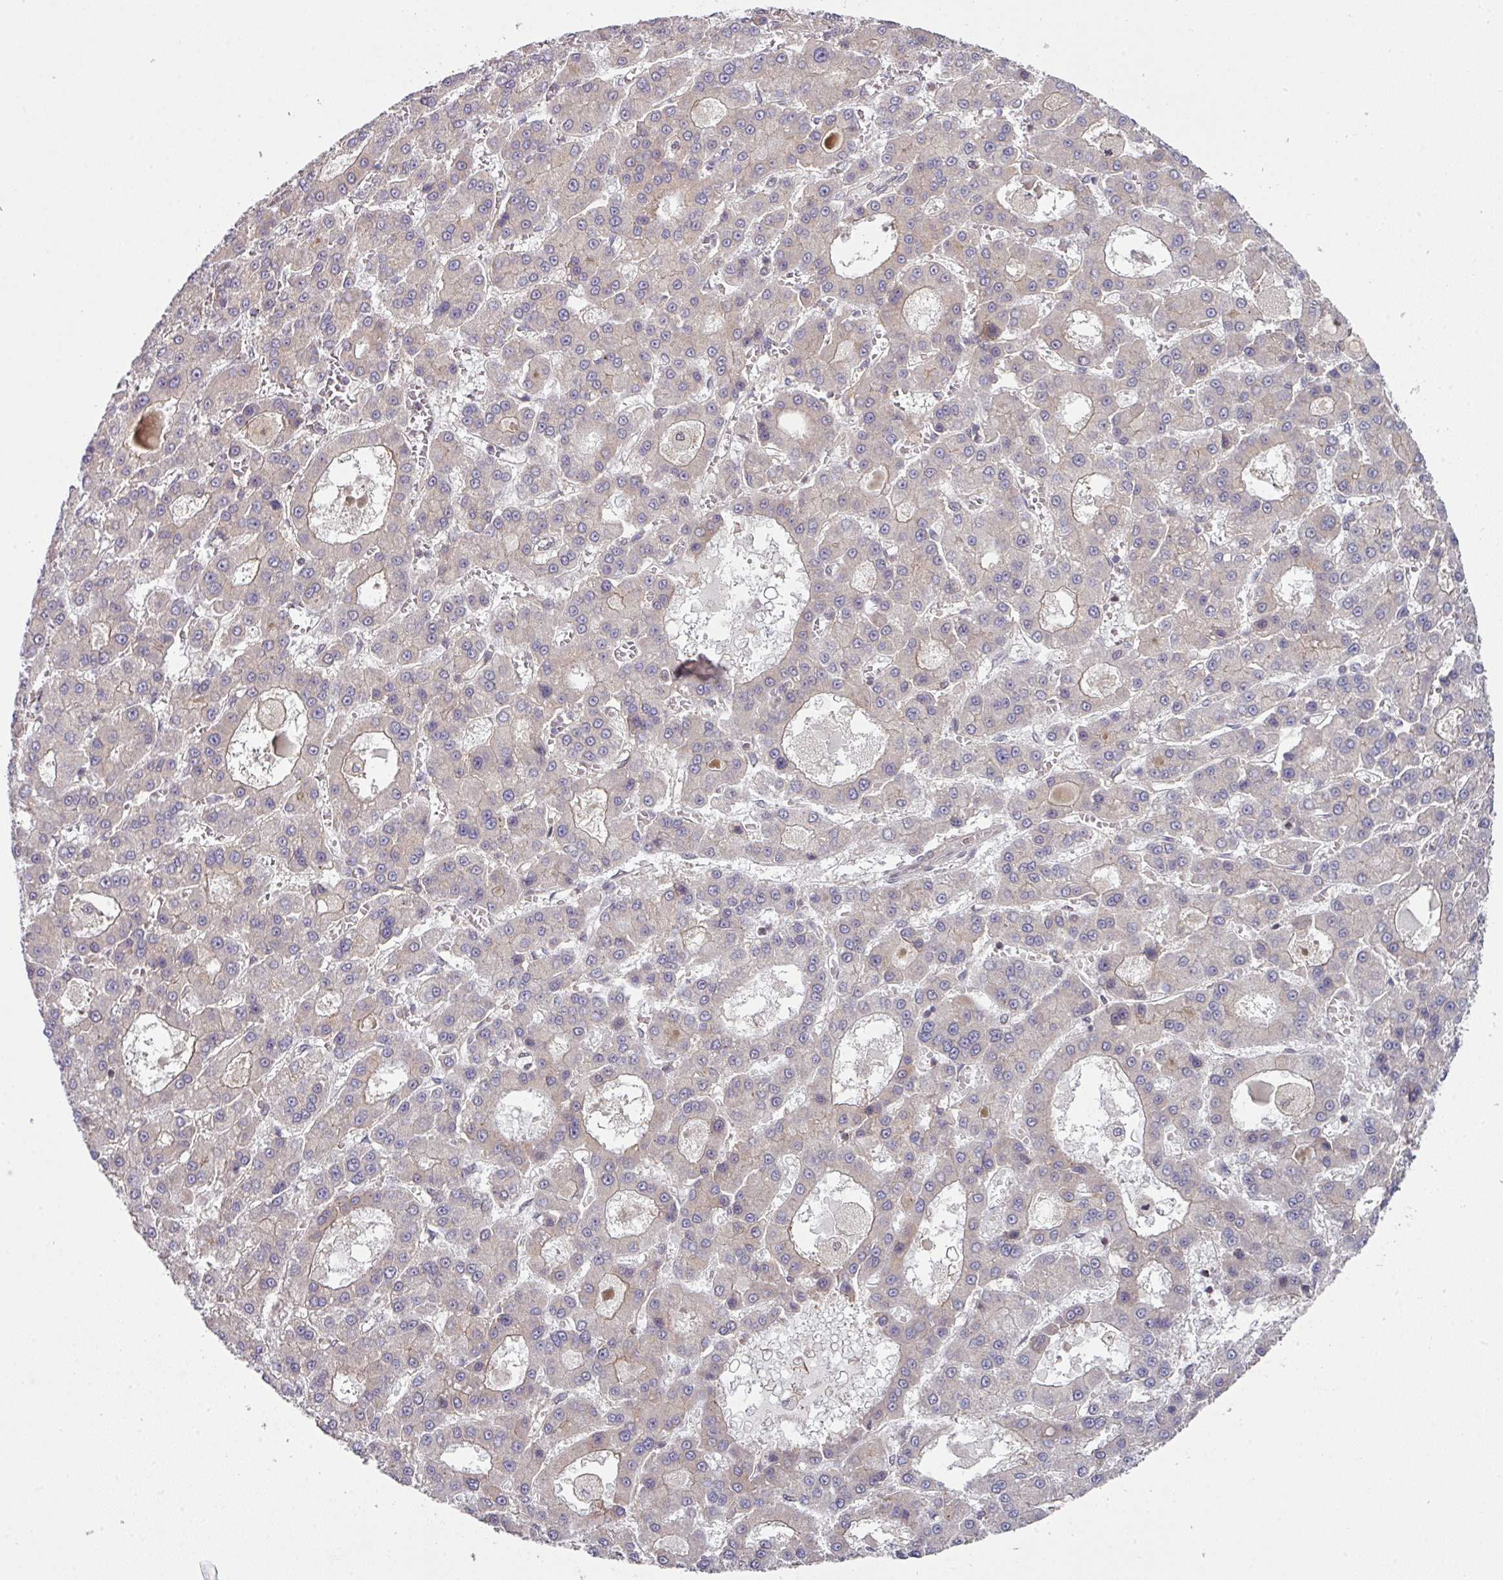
{"staining": {"intensity": "negative", "quantity": "none", "location": "none"}, "tissue": "liver cancer", "cell_type": "Tumor cells", "image_type": "cancer", "snomed": [{"axis": "morphology", "description": "Carcinoma, Hepatocellular, NOS"}, {"axis": "topography", "description": "Liver"}], "caption": "IHC micrograph of neoplastic tissue: hepatocellular carcinoma (liver) stained with DAB displays no significant protein expression in tumor cells.", "gene": "CAMLG", "patient": {"sex": "male", "age": 70}}